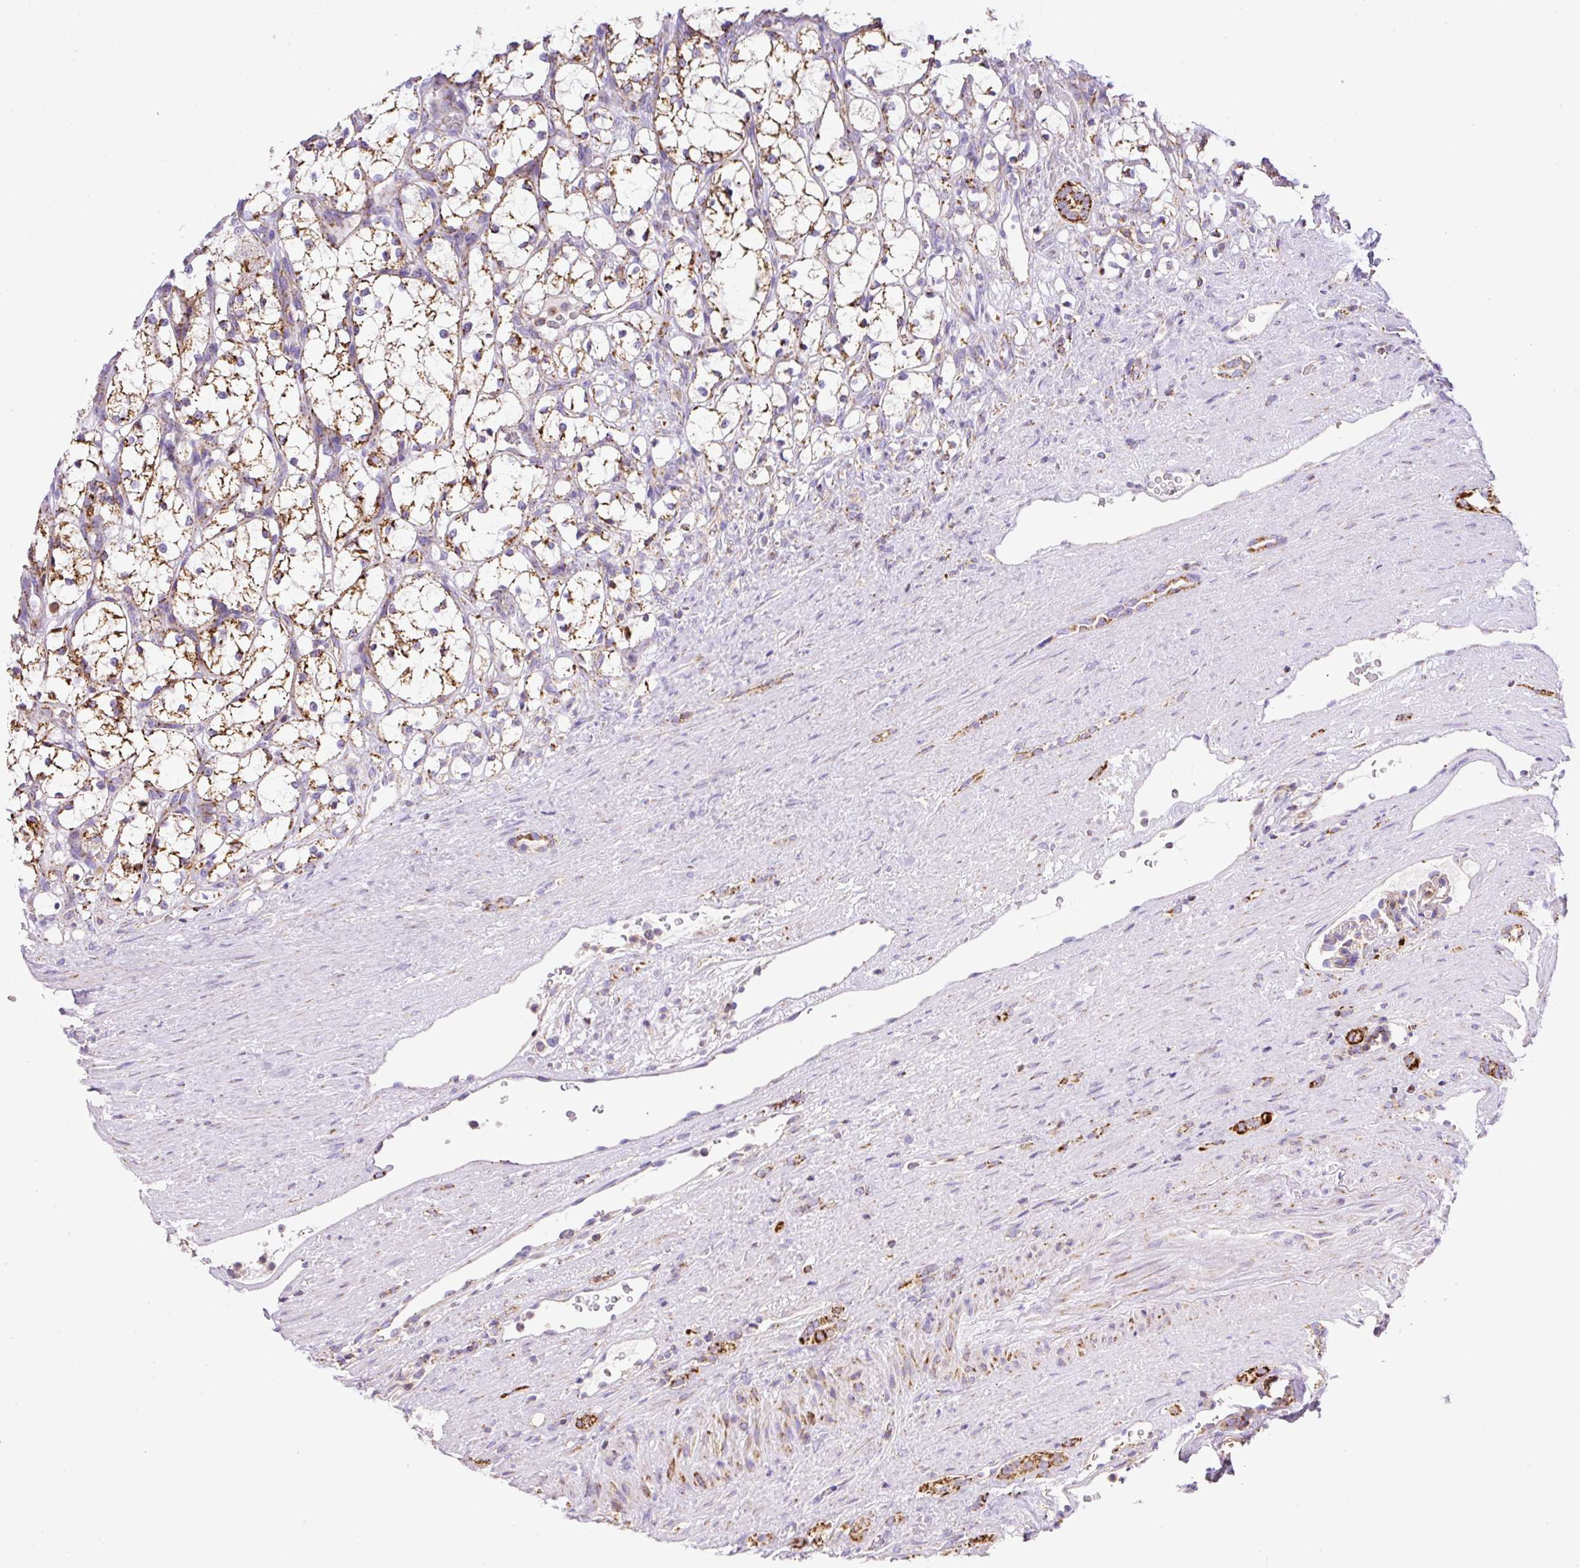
{"staining": {"intensity": "moderate", "quantity": "25%-75%", "location": "cytoplasmic/membranous"}, "tissue": "renal cancer", "cell_type": "Tumor cells", "image_type": "cancer", "snomed": [{"axis": "morphology", "description": "Adenocarcinoma, NOS"}, {"axis": "topography", "description": "Kidney"}], "caption": "Protein staining of adenocarcinoma (renal) tissue exhibits moderate cytoplasmic/membranous expression in approximately 25%-75% of tumor cells. (brown staining indicates protein expression, while blue staining denotes nuclei).", "gene": "NF1", "patient": {"sex": "female", "age": 69}}